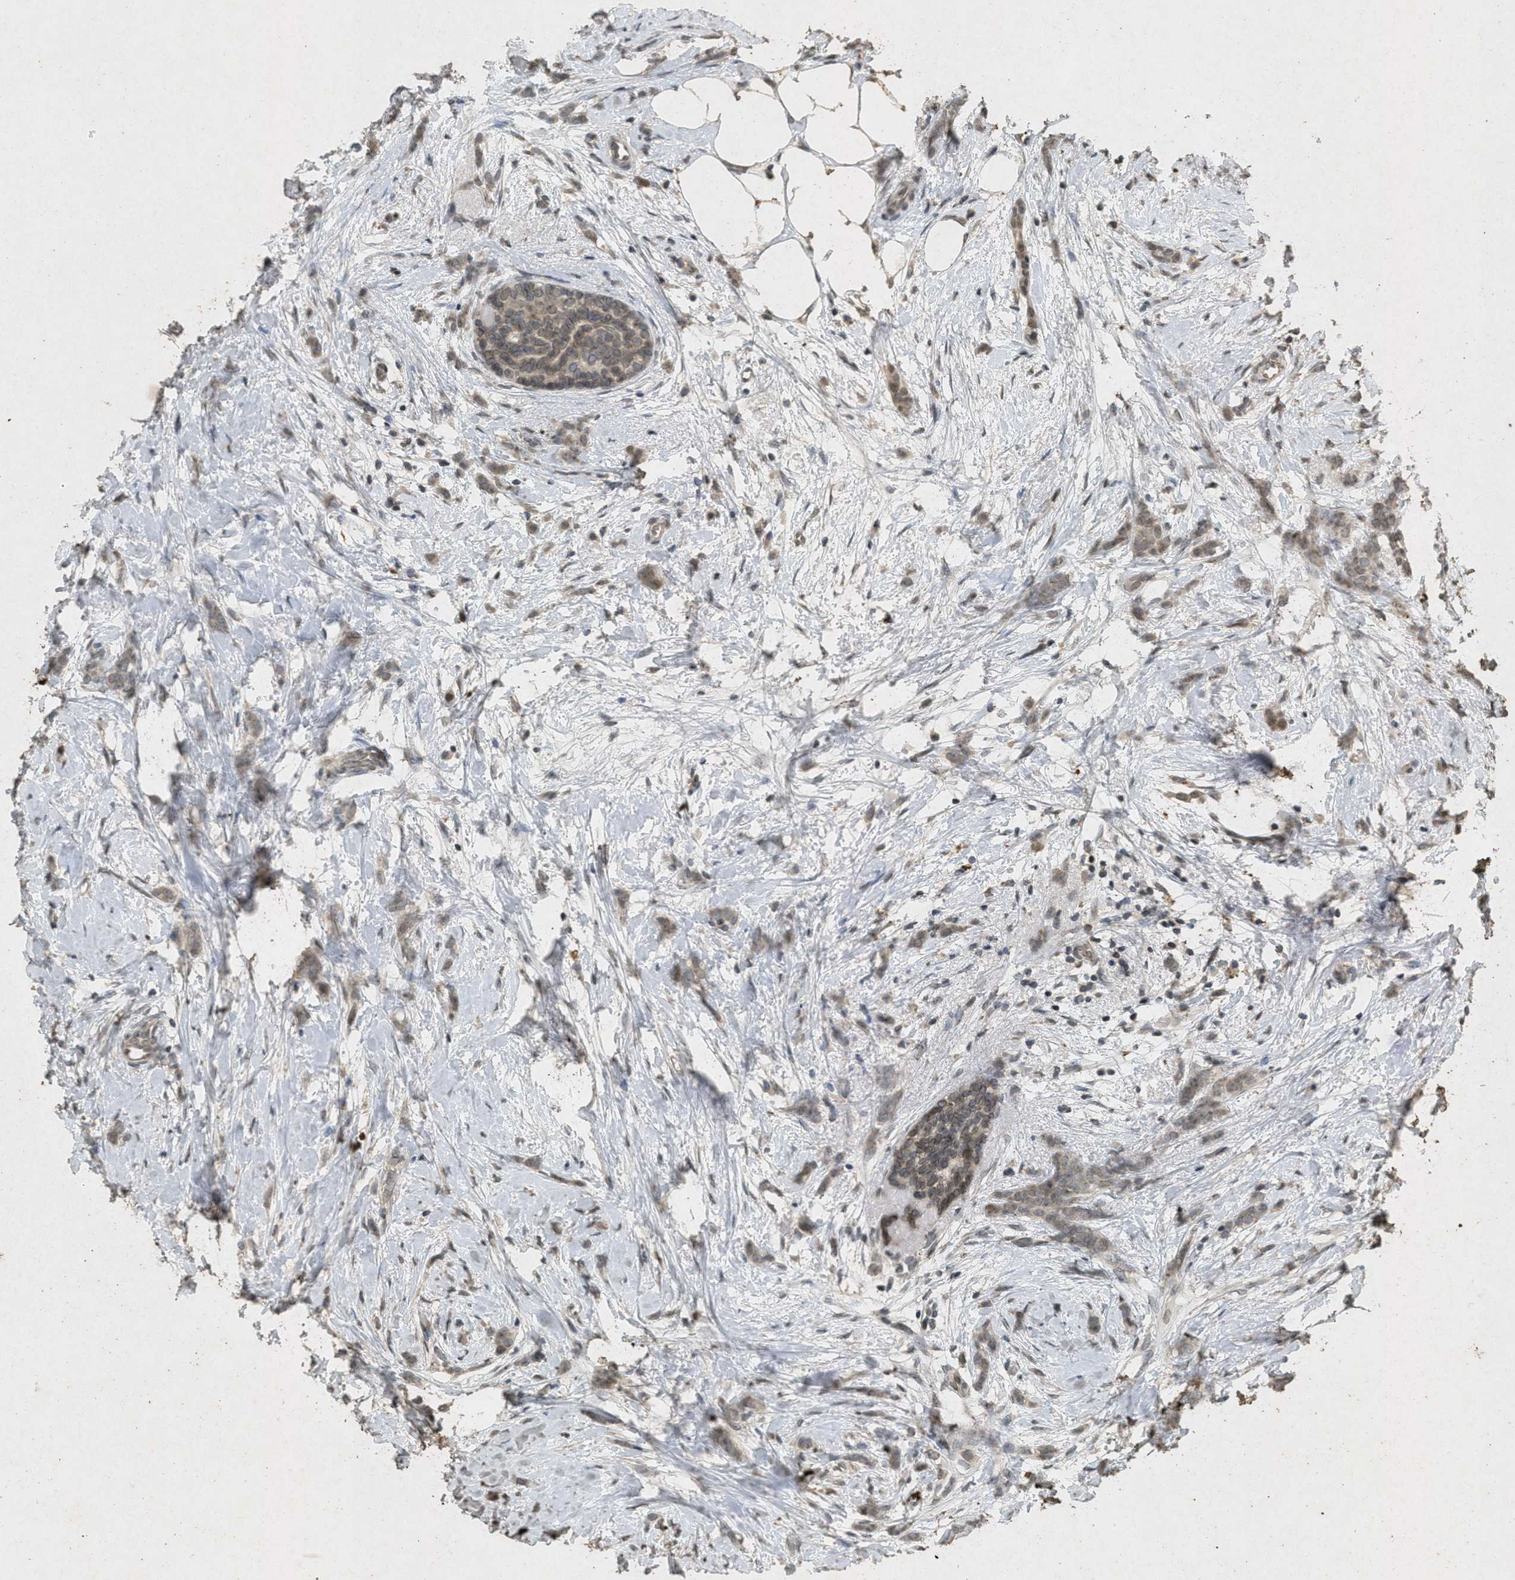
{"staining": {"intensity": "moderate", "quantity": ">75%", "location": "nuclear"}, "tissue": "breast cancer", "cell_type": "Tumor cells", "image_type": "cancer", "snomed": [{"axis": "morphology", "description": "Lobular carcinoma, in situ"}, {"axis": "morphology", "description": "Lobular carcinoma"}, {"axis": "topography", "description": "Breast"}], "caption": "The micrograph demonstrates staining of lobular carcinoma in situ (breast), revealing moderate nuclear protein positivity (brown color) within tumor cells. (brown staining indicates protein expression, while blue staining denotes nuclei).", "gene": "ABHD6", "patient": {"sex": "female", "age": 41}}